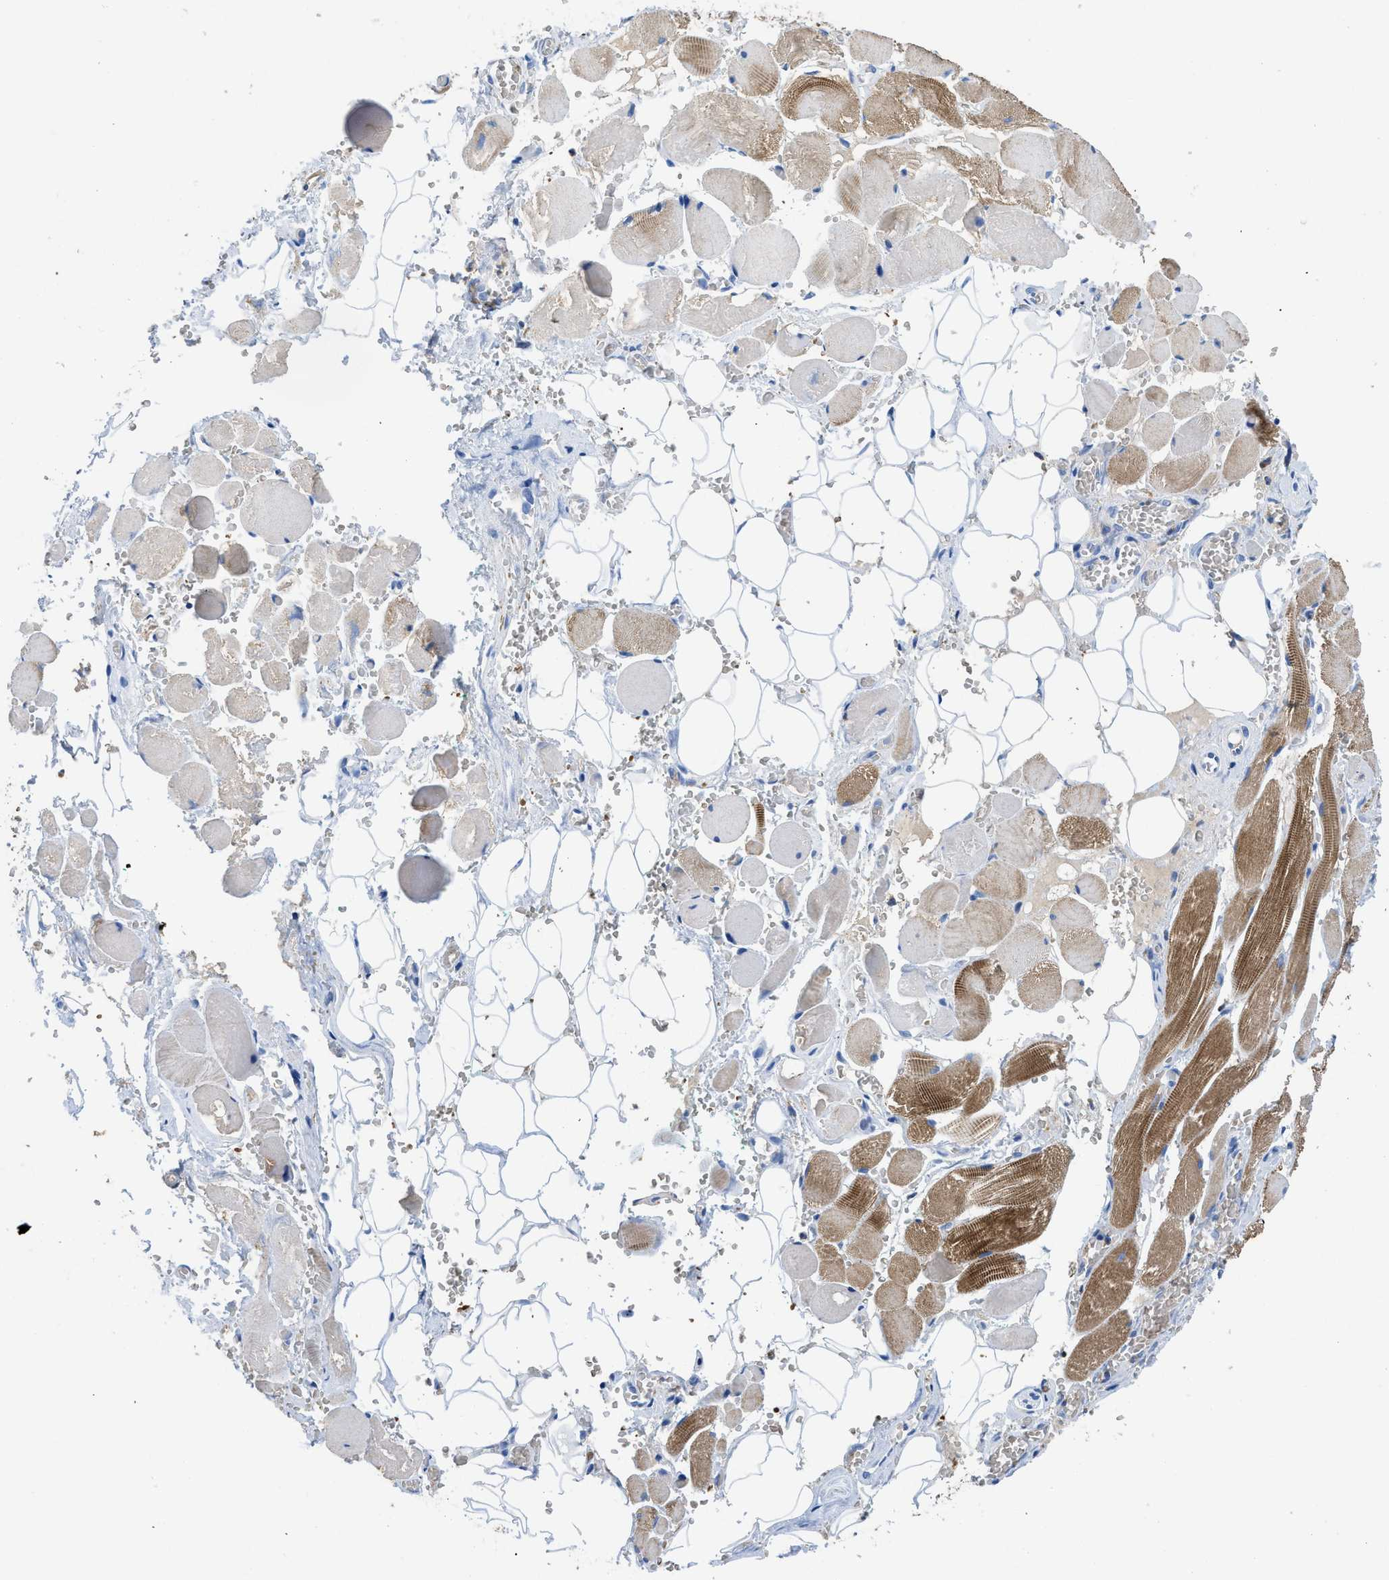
{"staining": {"intensity": "negative", "quantity": "none", "location": "none"}, "tissue": "adipose tissue", "cell_type": "Adipocytes", "image_type": "normal", "snomed": [{"axis": "morphology", "description": "Squamous cell carcinoma, NOS"}, {"axis": "topography", "description": "Oral tissue"}, {"axis": "topography", "description": "Head-Neck"}], "caption": "An IHC micrograph of normal adipose tissue is shown. There is no staining in adipocytes of adipose tissue. The staining was performed using DAB to visualize the protein expression in brown, while the nuclei were stained in blue with hematoxylin (Magnification: 20x).", "gene": "NEB", "patient": {"sex": "female", "age": 50}}